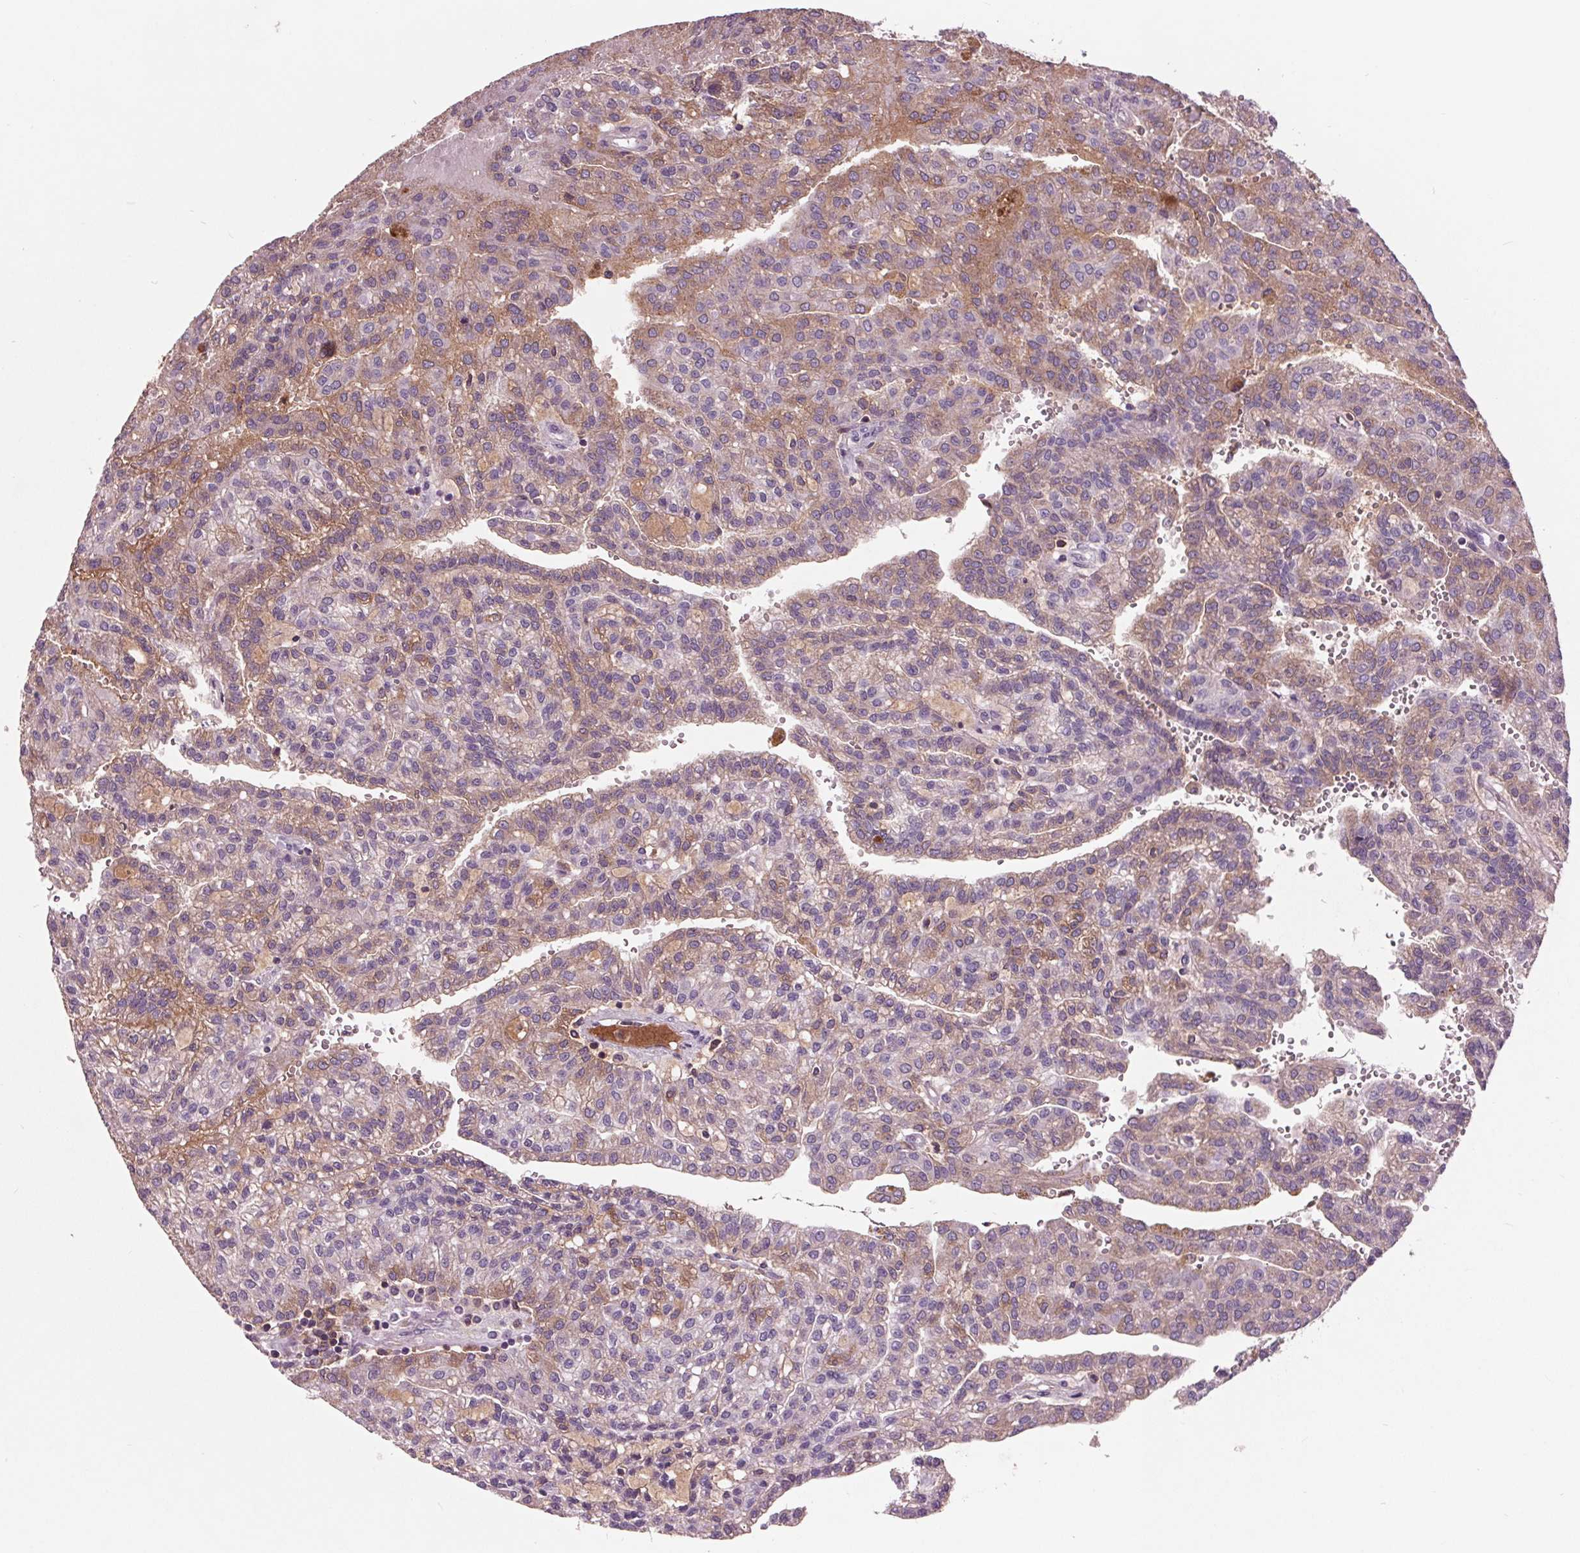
{"staining": {"intensity": "weak", "quantity": "25%-75%", "location": "cytoplasmic/membranous"}, "tissue": "renal cancer", "cell_type": "Tumor cells", "image_type": "cancer", "snomed": [{"axis": "morphology", "description": "Adenocarcinoma, NOS"}, {"axis": "topography", "description": "Kidney"}], "caption": "Protein positivity by IHC shows weak cytoplasmic/membranous staining in about 25%-75% of tumor cells in renal adenocarcinoma.", "gene": "C6", "patient": {"sex": "male", "age": 63}}